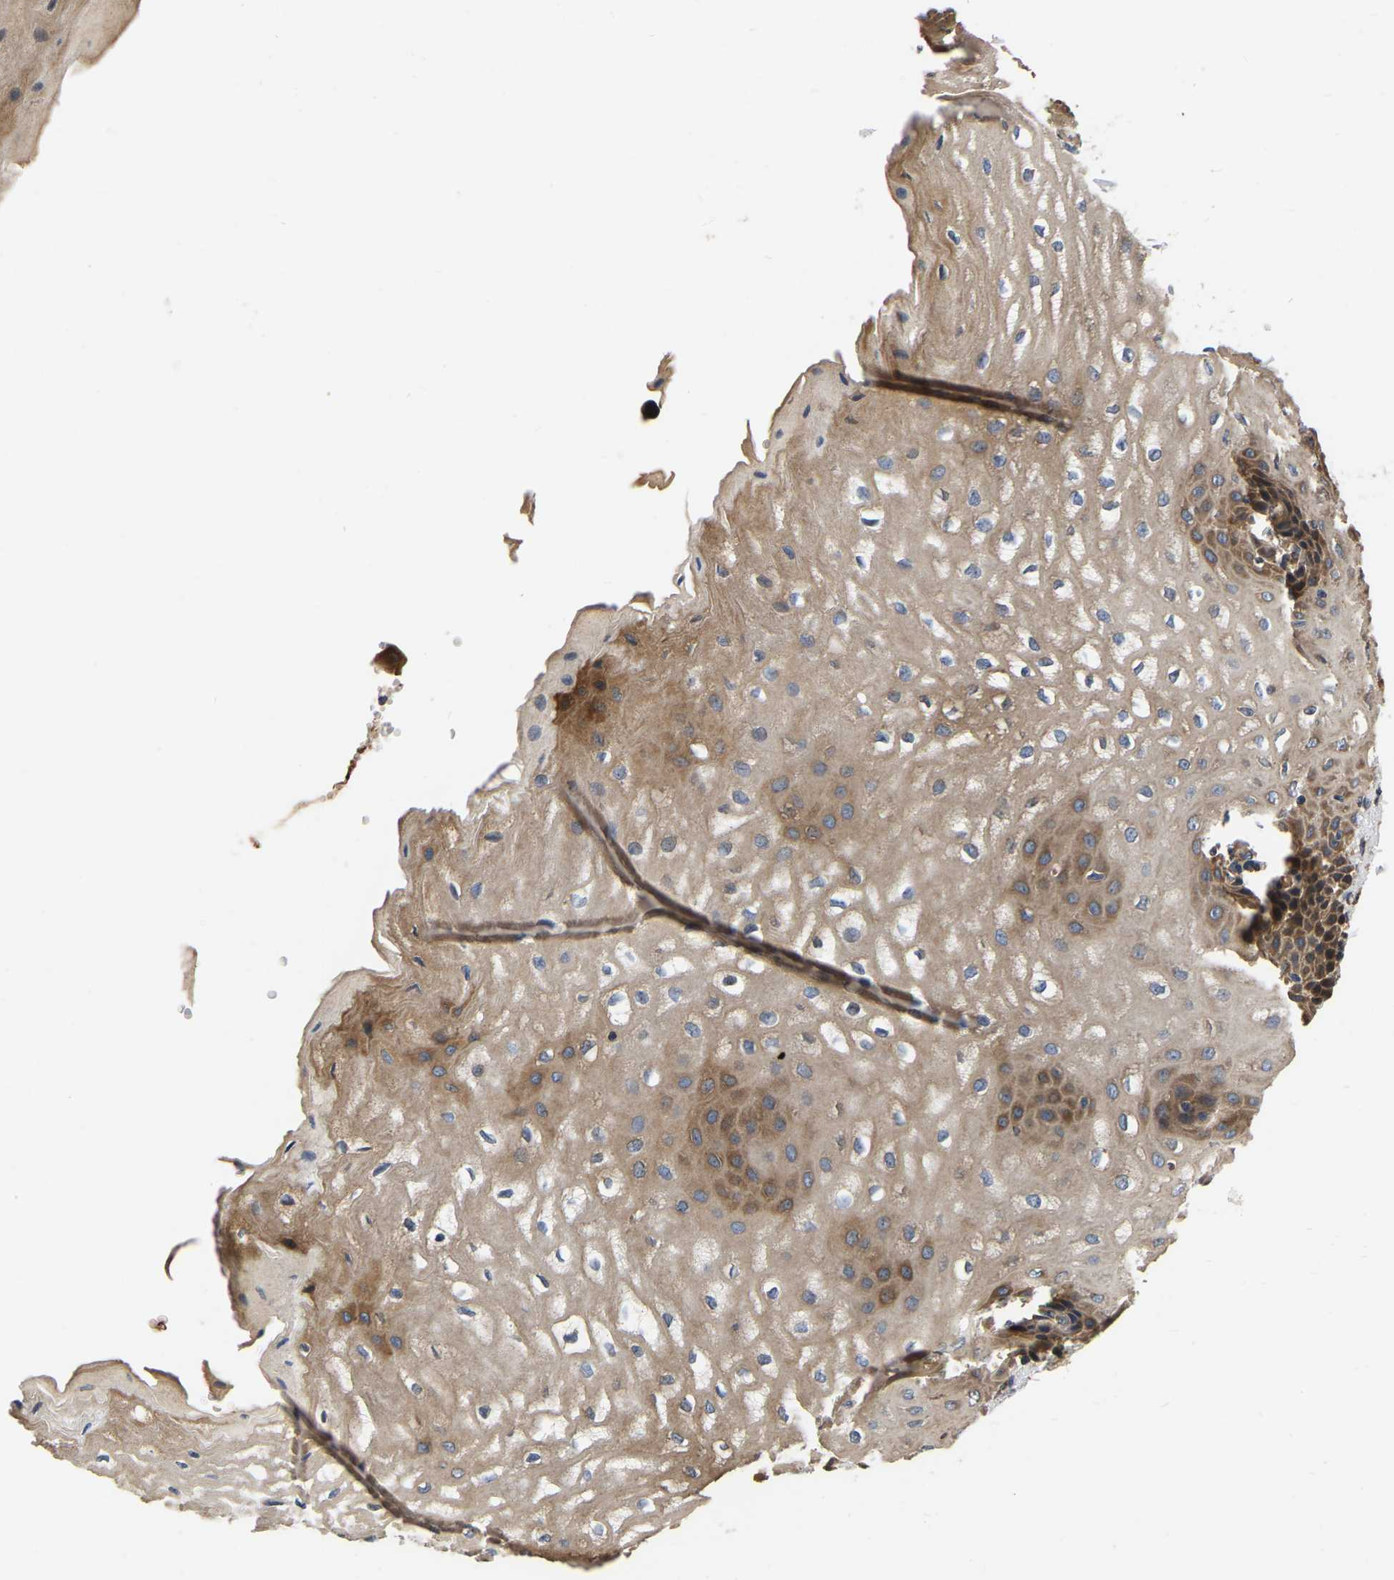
{"staining": {"intensity": "strong", "quantity": ">75%", "location": "cytoplasmic/membranous"}, "tissue": "esophagus", "cell_type": "Squamous epithelial cells", "image_type": "normal", "snomed": [{"axis": "morphology", "description": "Normal tissue, NOS"}, {"axis": "topography", "description": "Esophagus"}], "caption": "A brown stain shows strong cytoplasmic/membranous staining of a protein in squamous epithelial cells of benign esophagus. (DAB (3,3'-diaminobenzidine) = brown stain, brightfield microscopy at high magnification).", "gene": "GARS1", "patient": {"sex": "male", "age": 54}}